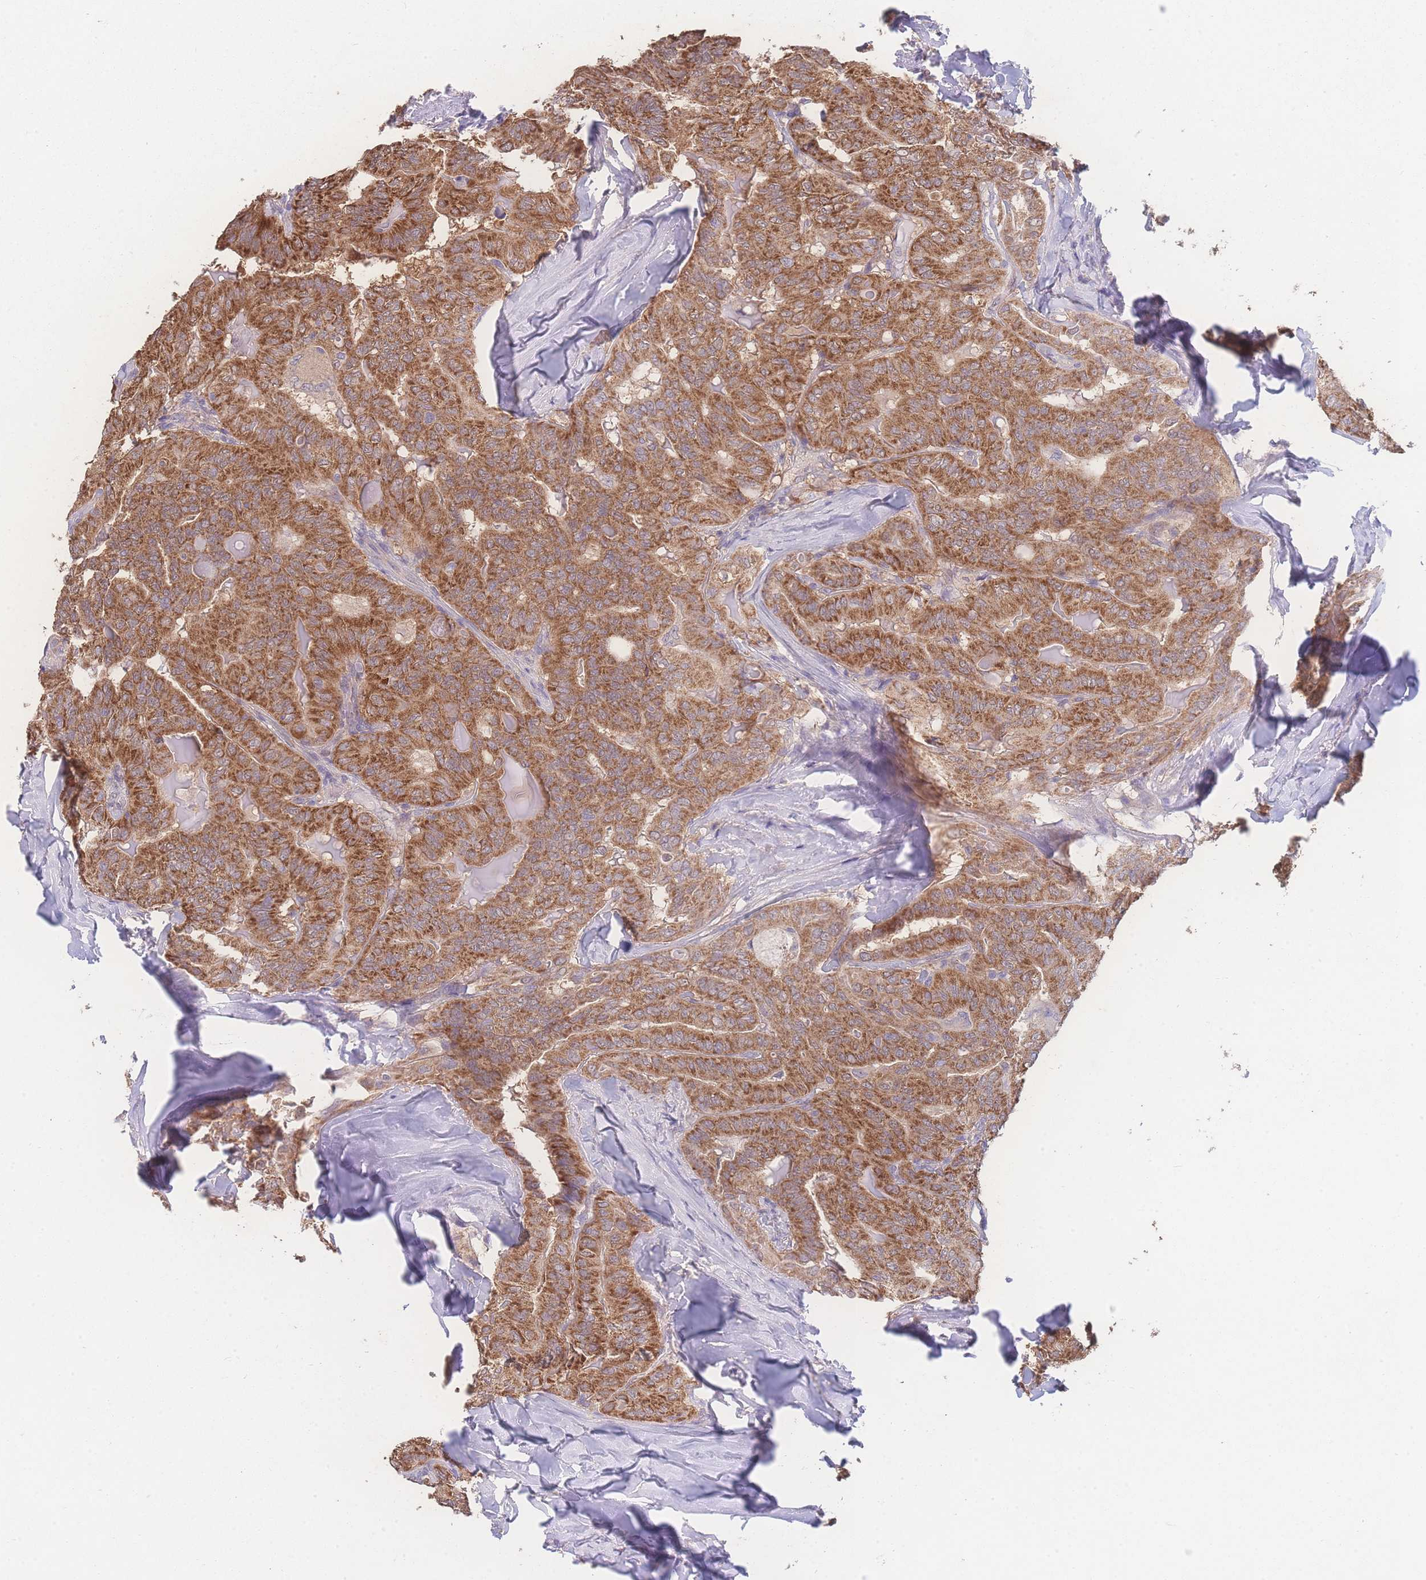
{"staining": {"intensity": "strong", "quantity": ">75%", "location": "cytoplasmic/membranous"}, "tissue": "thyroid cancer", "cell_type": "Tumor cells", "image_type": "cancer", "snomed": [{"axis": "morphology", "description": "Papillary adenocarcinoma, NOS"}, {"axis": "topography", "description": "Thyroid gland"}], "caption": "High-power microscopy captured an immunohistochemistry histopathology image of thyroid cancer, revealing strong cytoplasmic/membranous staining in about >75% of tumor cells.", "gene": "GIPR", "patient": {"sex": "female", "age": 68}}